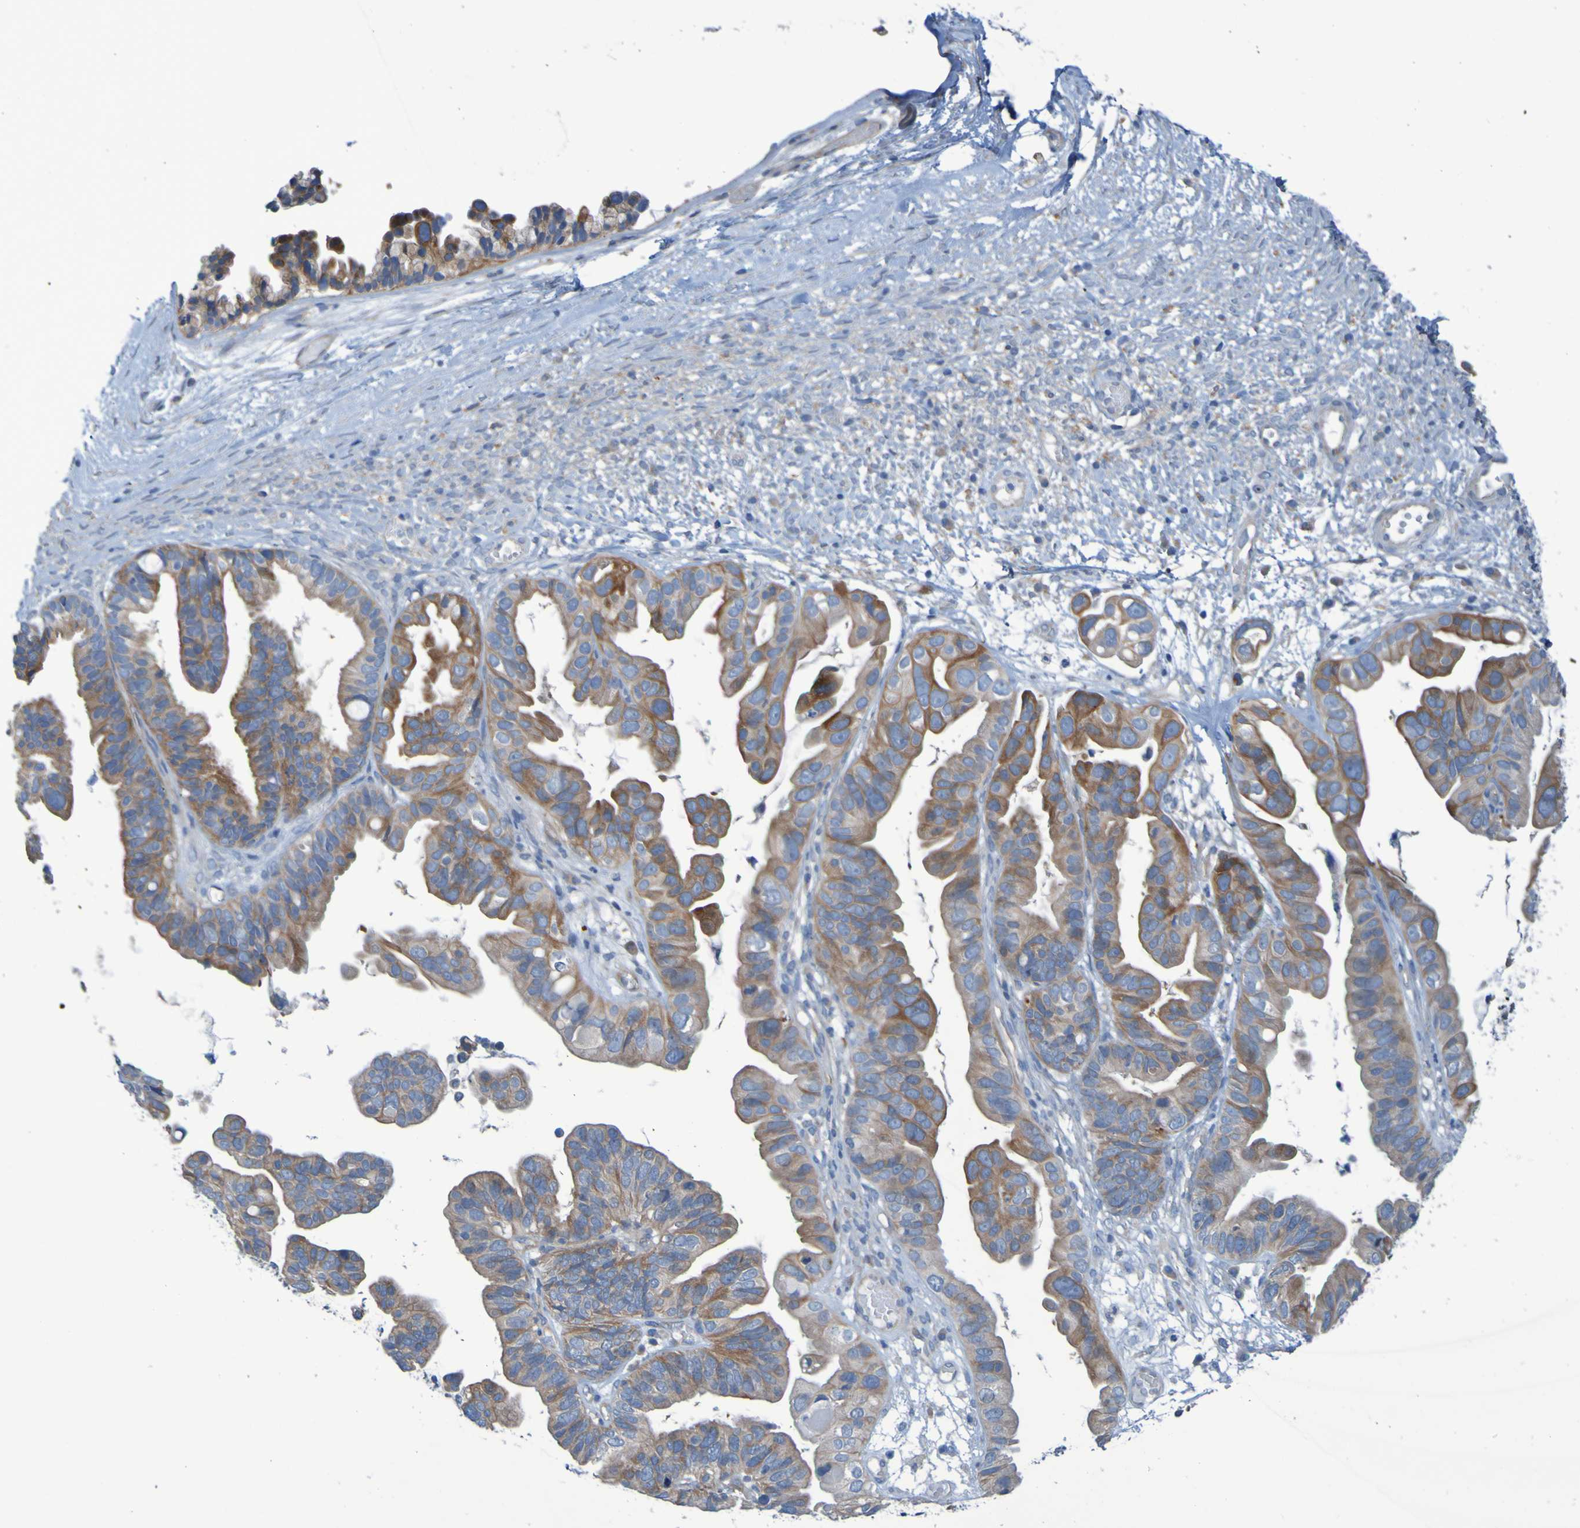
{"staining": {"intensity": "moderate", "quantity": ">75%", "location": "cytoplasmic/membranous"}, "tissue": "ovarian cancer", "cell_type": "Tumor cells", "image_type": "cancer", "snomed": [{"axis": "morphology", "description": "Cystadenocarcinoma, serous, NOS"}, {"axis": "topography", "description": "Ovary"}], "caption": "An immunohistochemistry (IHC) micrograph of tumor tissue is shown. Protein staining in brown labels moderate cytoplasmic/membranous positivity in ovarian serous cystadenocarcinoma within tumor cells. (DAB IHC with brightfield microscopy, high magnification).", "gene": "NPRL3", "patient": {"sex": "female", "age": 56}}